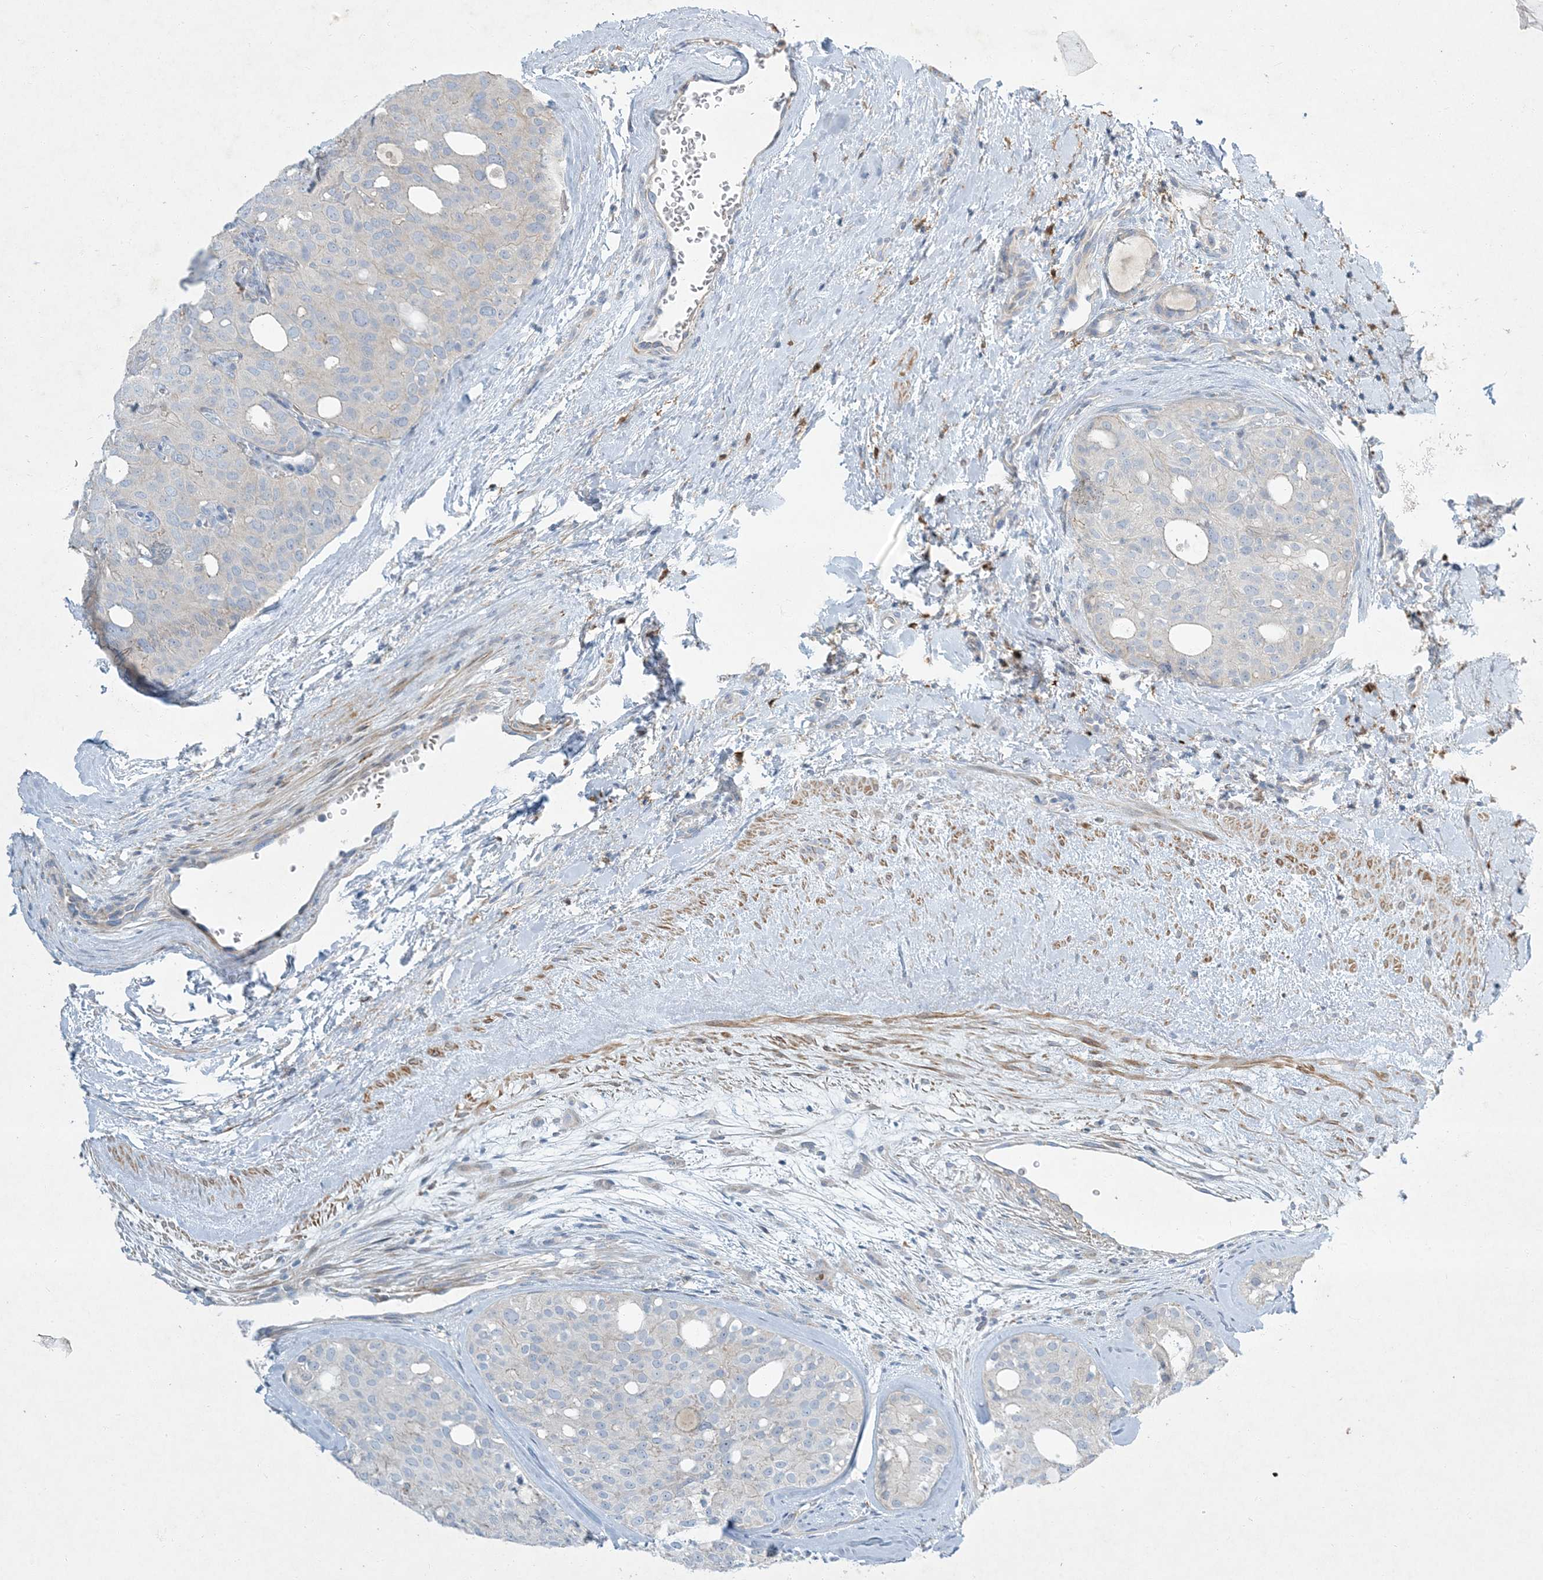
{"staining": {"intensity": "negative", "quantity": "none", "location": "none"}, "tissue": "thyroid cancer", "cell_type": "Tumor cells", "image_type": "cancer", "snomed": [{"axis": "morphology", "description": "Follicular adenoma carcinoma, NOS"}, {"axis": "topography", "description": "Thyroid gland"}], "caption": "IHC of human thyroid follicular adenoma carcinoma reveals no staining in tumor cells.", "gene": "LTN1", "patient": {"sex": "male", "age": 75}}